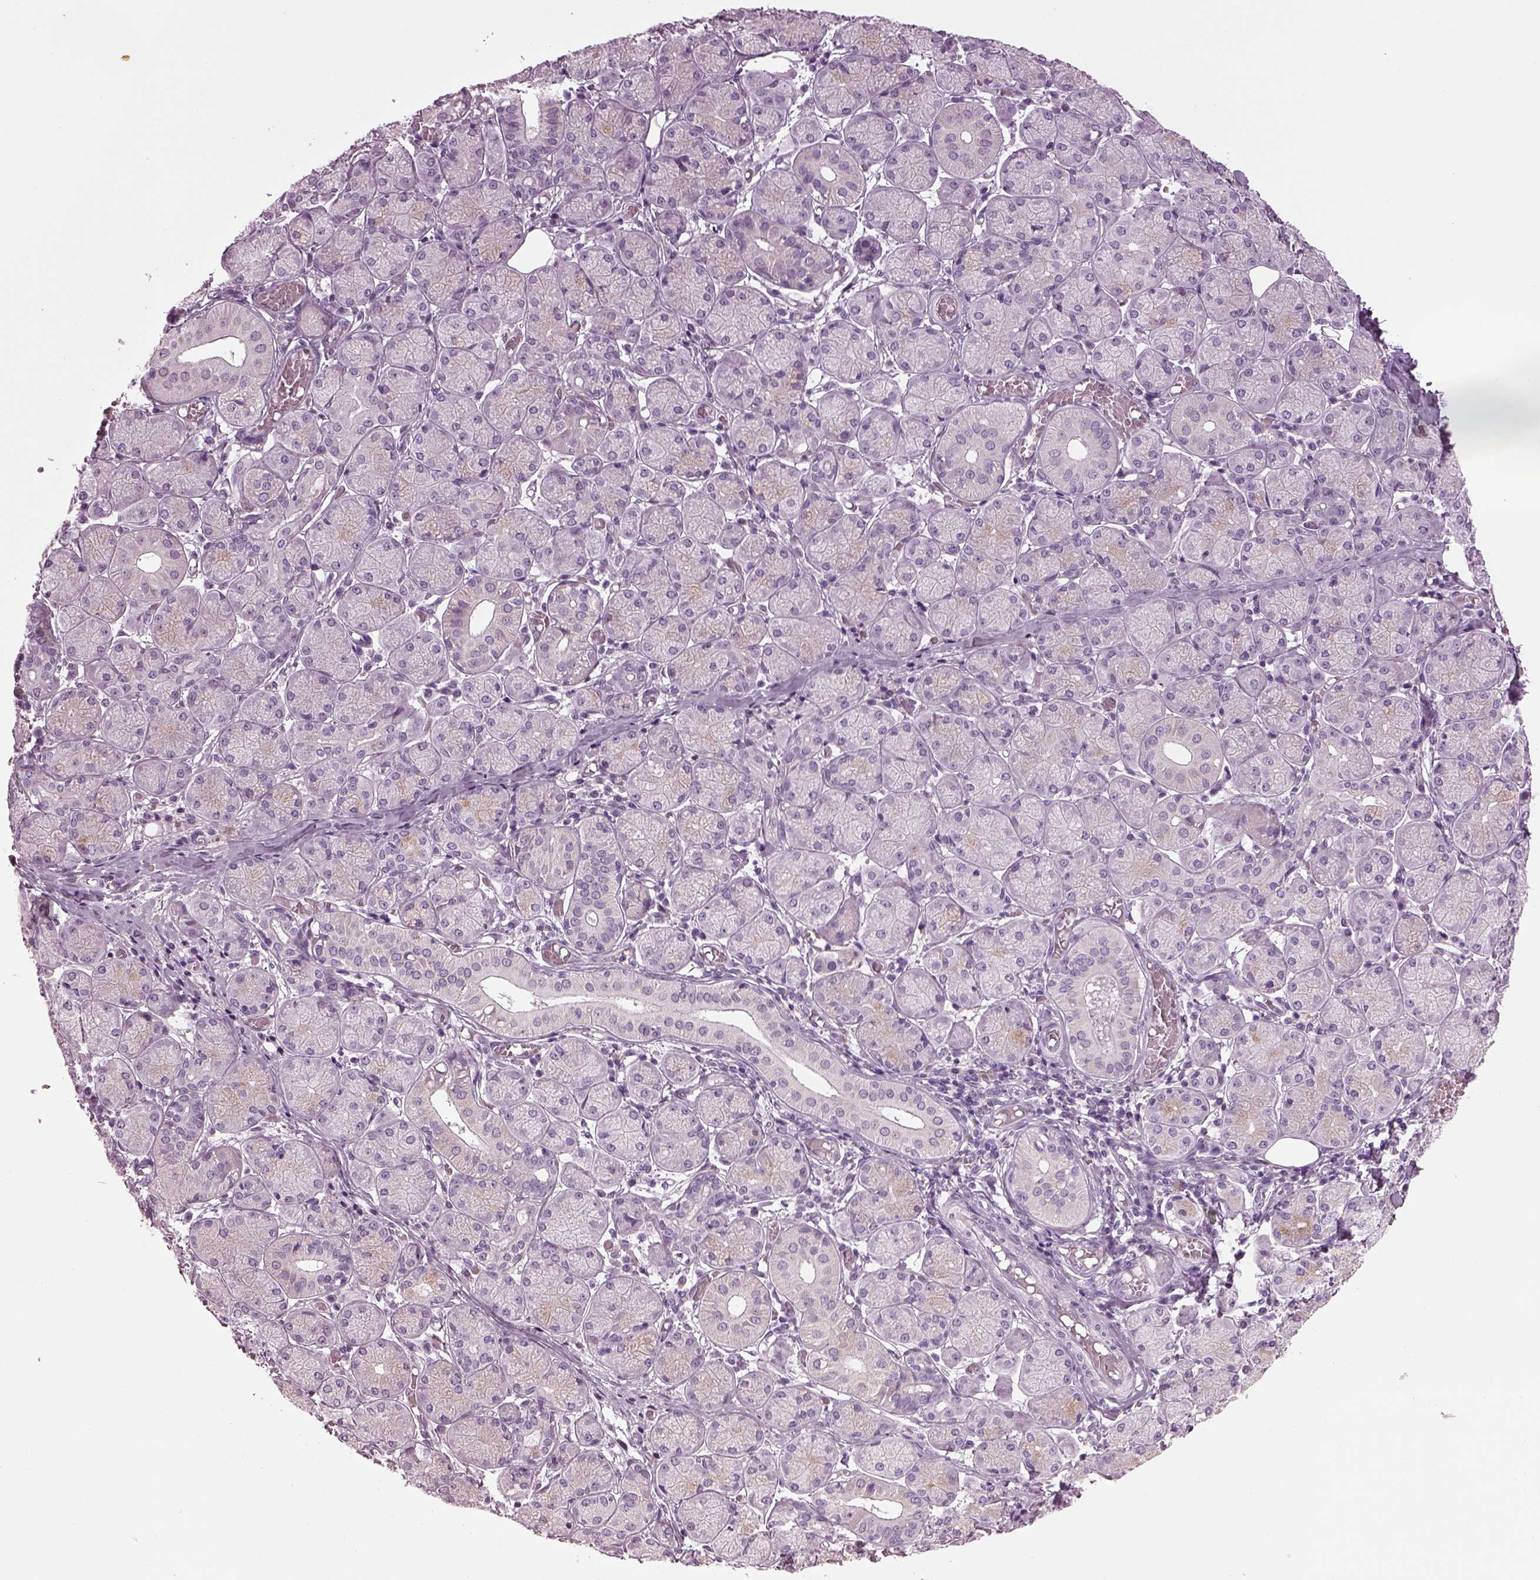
{"staining": {"intensity": "weak", "quantity": "<25%", "location": "cytoplasmic/membranous"}, "tissue": "salivary gland", "cell_type": "Glandular cells", "image_type": "normal", "snomed": [{"axis": "morphology", "description": "Normal tissue, NOS"}, {"axis": "topography", "description": "Salivary gland"}, {"axis": "topography", "description": "Peripheral nerve tissue"}], "caption": "Immunohistochemical staining of unremarkable salivary gland exhibits no significant staining in glandular cells. (Immunohistochemistry (ihc), brightfield microscopy, high magnification).", "gene": "TMEM231", "patient": {"sex": "female", "age": 24}}